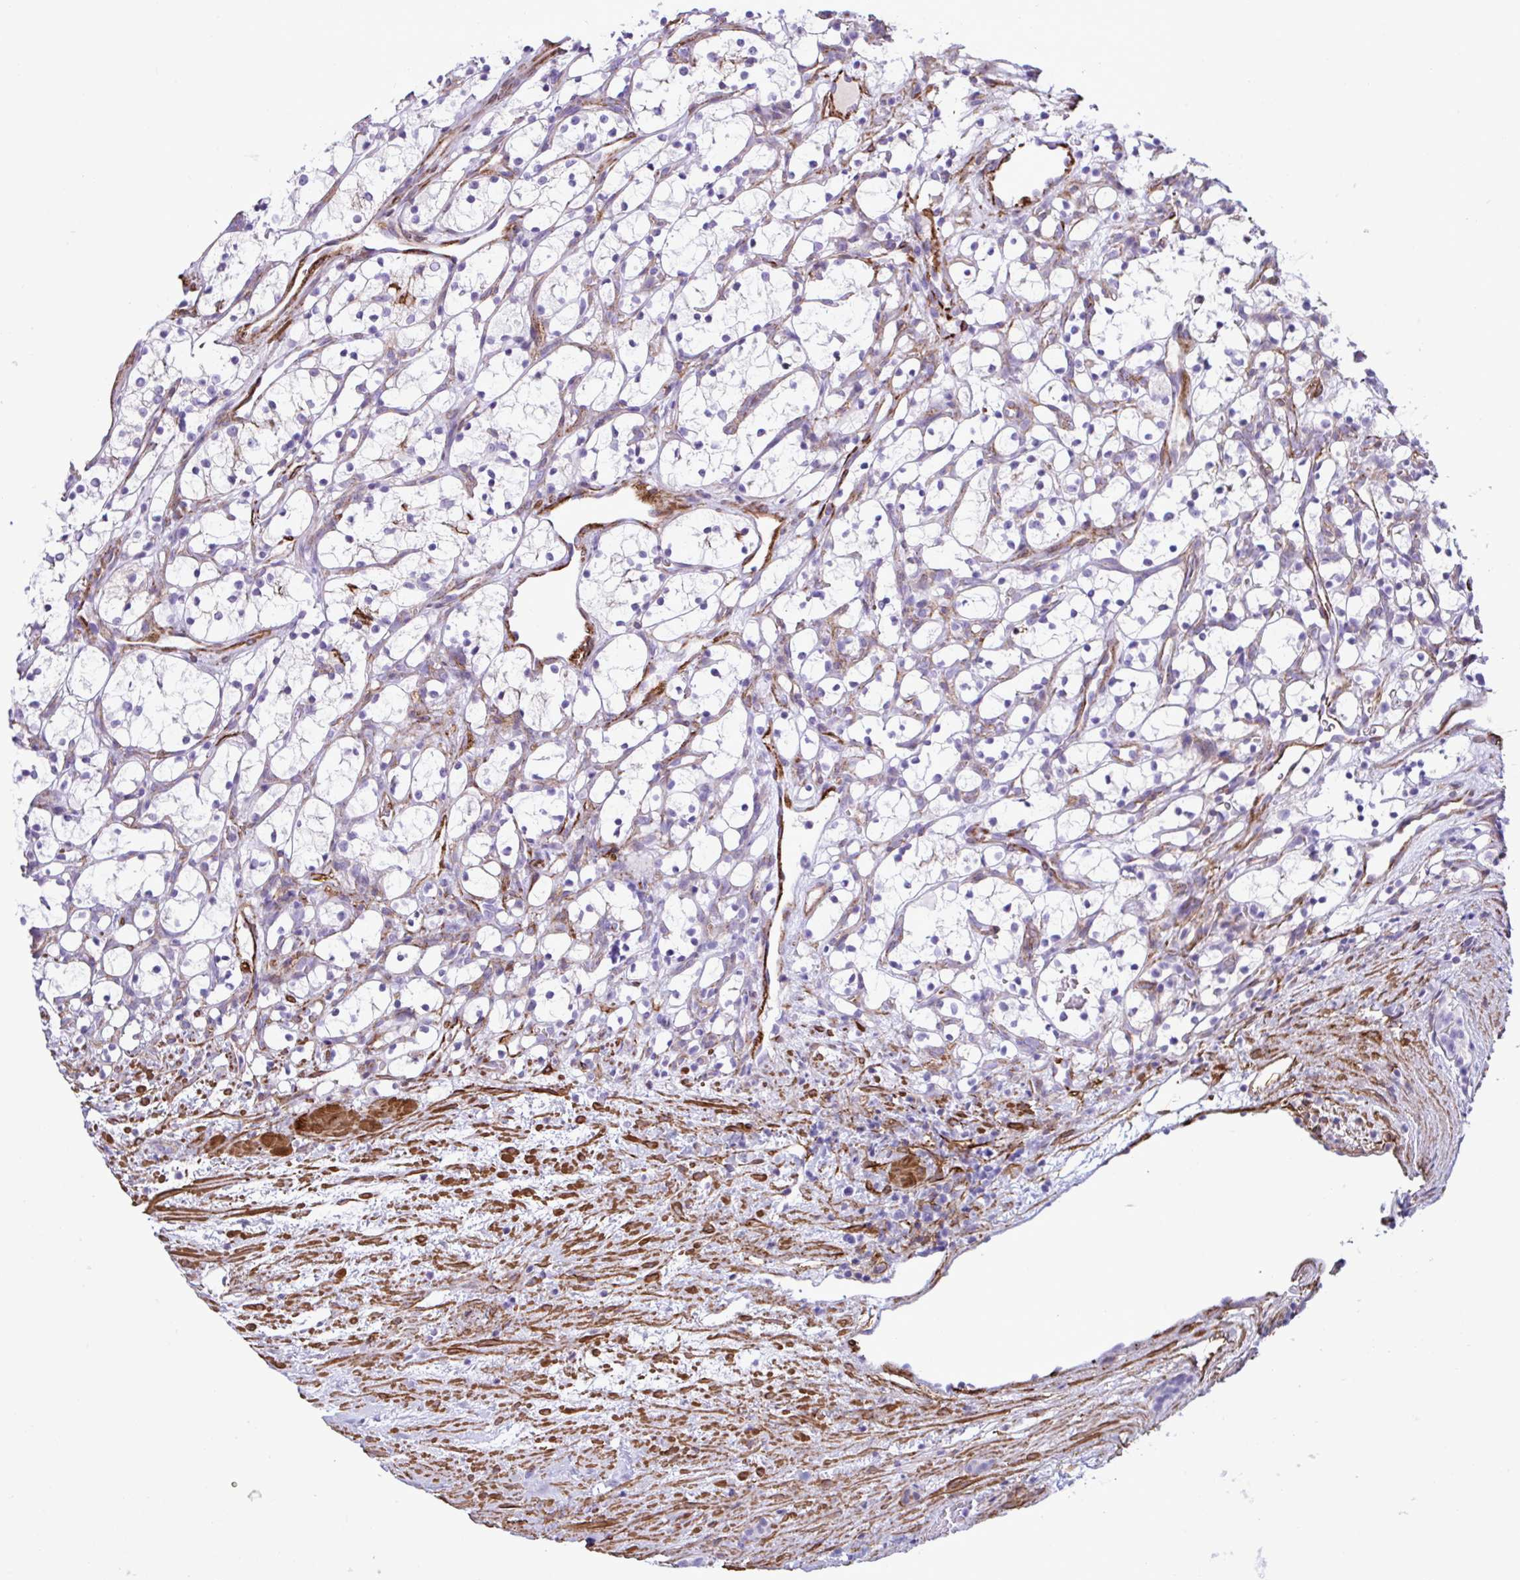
{"staining": {"intensity": "negative", "quantity": "none", "location": "none"}, "tissue": "renal cancer", "cell_type": "Tumor cells", "image_type": "cancer", "snomed": [{"axis": "morphology", "description": "Adenocarcinoma, NOS"}, {"axis": "topography", "description": "Kidney"}], "caption": "DAB (3,3'-diaminobenzidine) immunohistochemical staining of renal cancer shows no significant expression in tumor cells. (DAB (3,3'-diaminobenzidine) IHC with hematoxylin counter stain).", "gene": "SYNPO2L", "patient": {"sex": "female", "age": 69}}